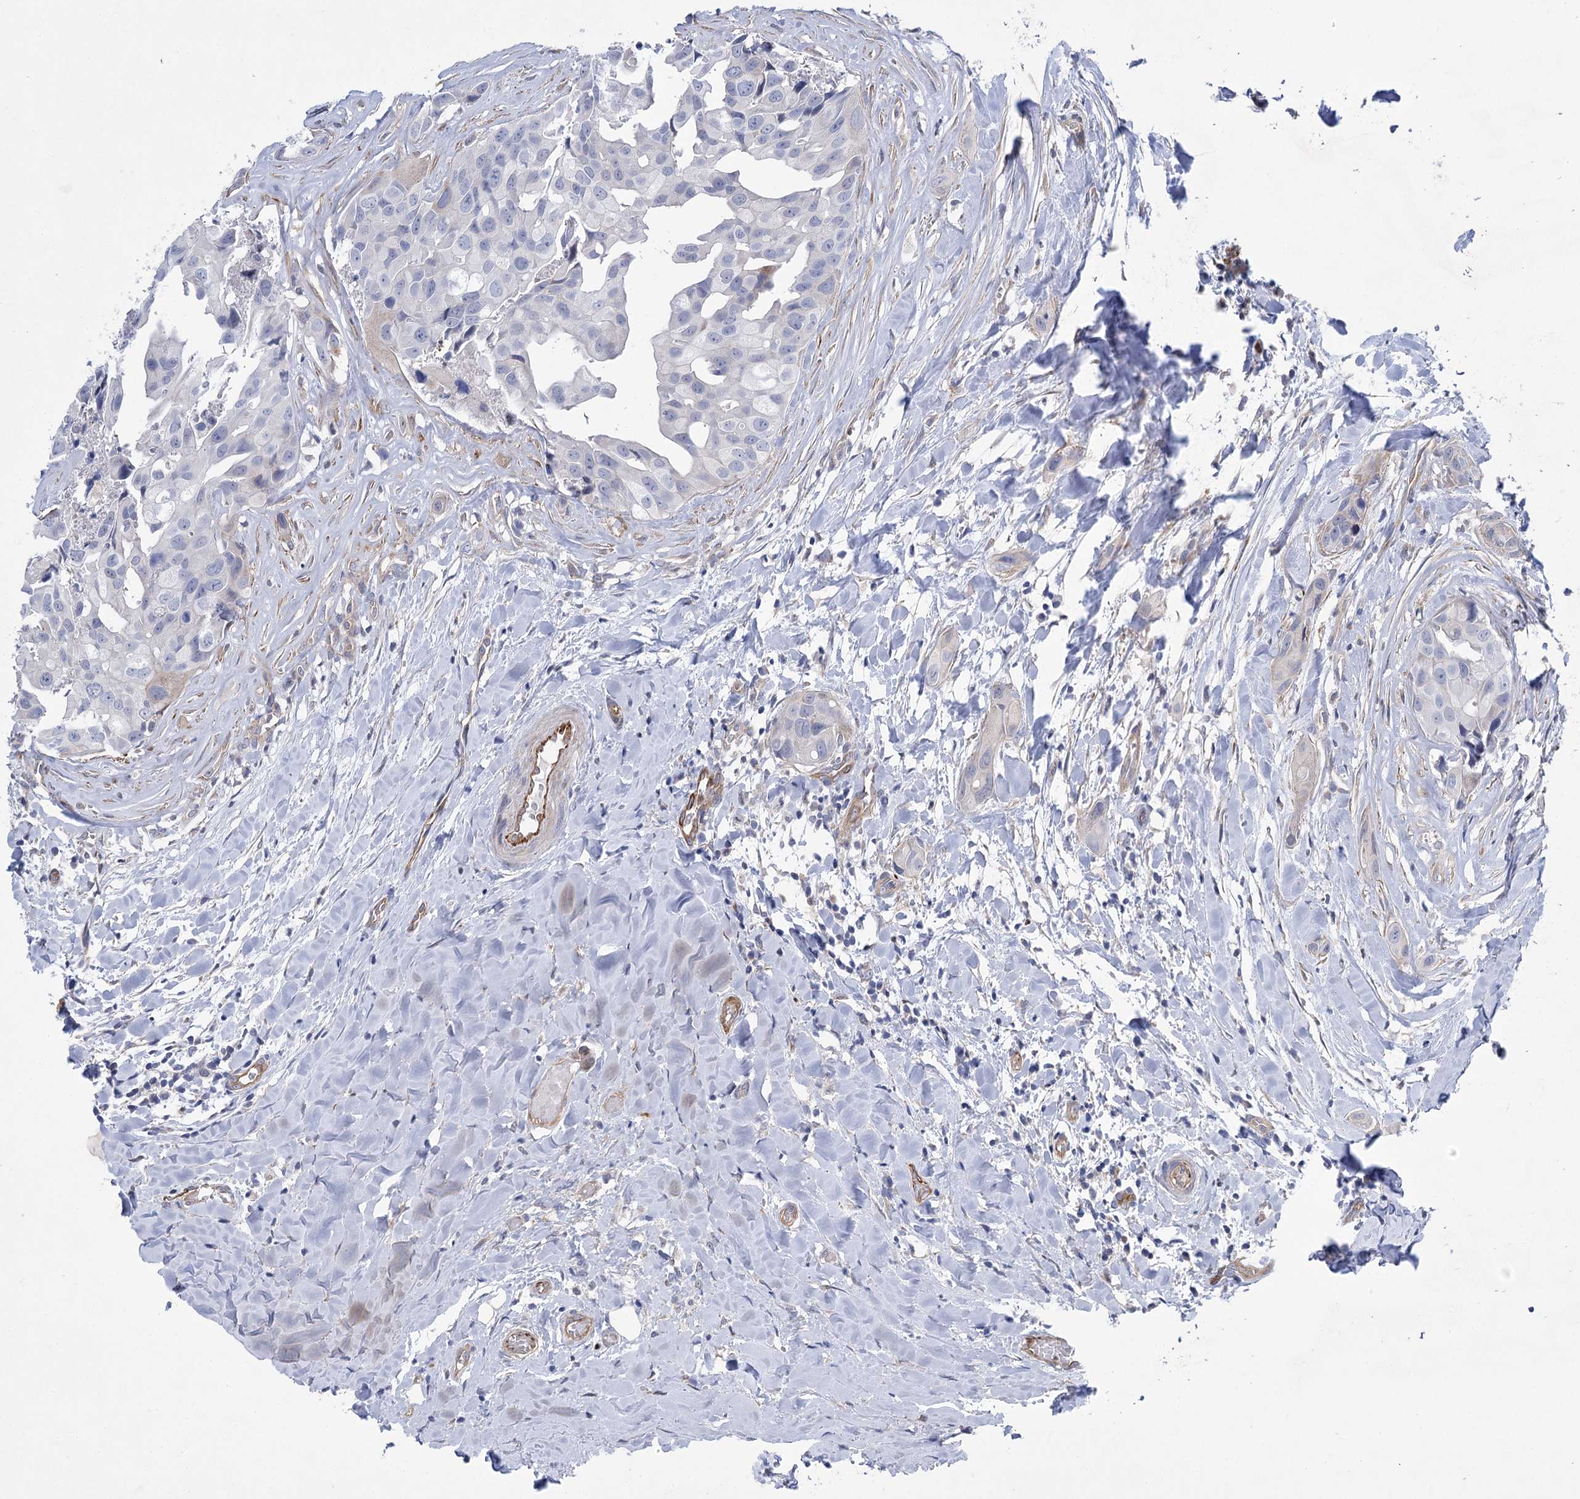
{"staining": {"intensity": "negative", "quantity": "none", "location": "none"}, "tissue": "head and neck cancer", "cell_type": "Tumor cells", "image_type": "cancer", "snomed": [{"axis": "morphology", "description": "Adenocarcinoma, NOS"}, {"axis": "morphology", "description": "Adenocarcinoma, metastatic, NOS"}, {"axis": "topography", "description": "Head-Neck"}], "caption": "Immunohistochemistry (IHC) of head and neck adenocarcinoma reveals no expression in tumor cells.", "gene": "THAP6", "patient": {"sex": "male", "age": 75}}